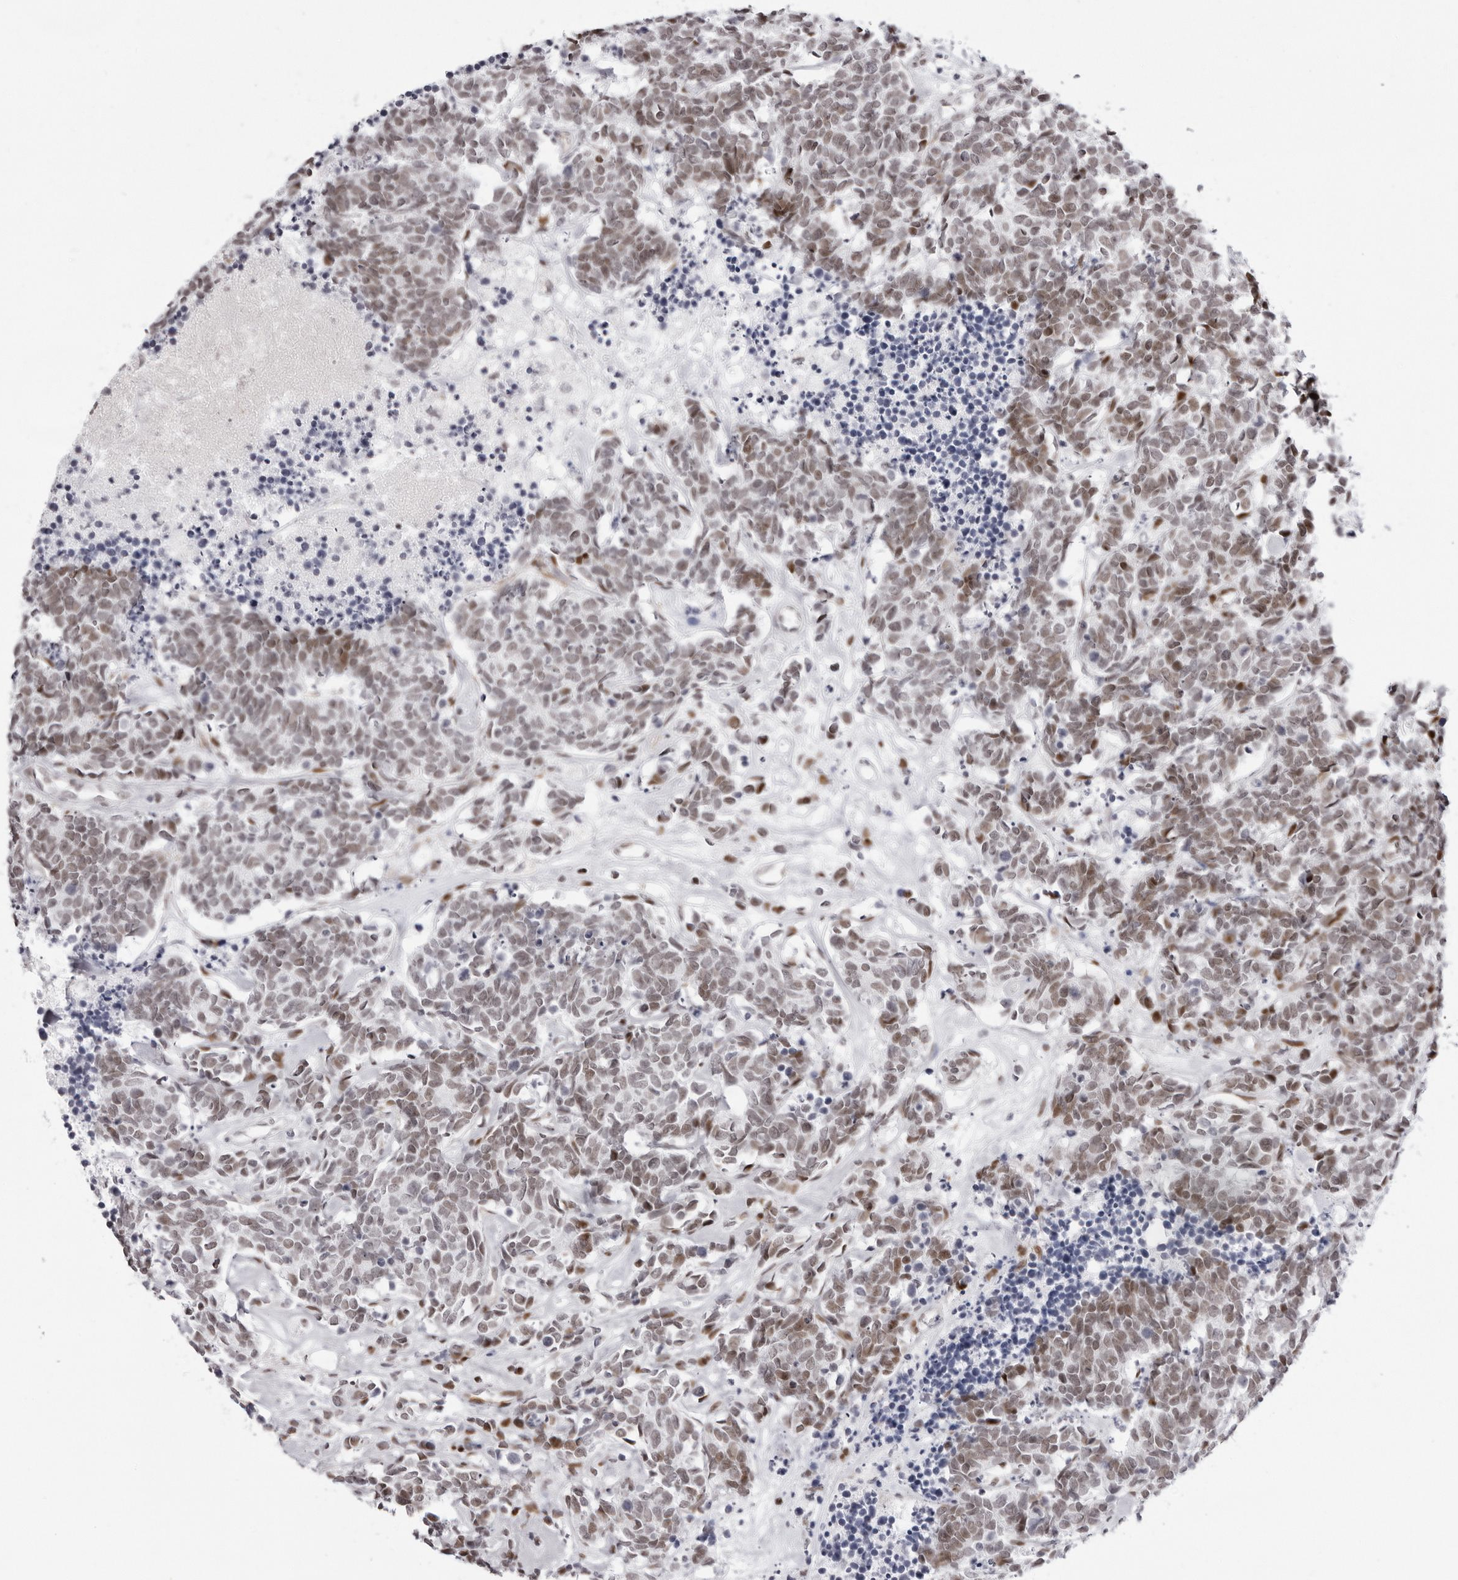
{"staining": {"intensity": "weak", "quantity": ">75%", "location": "nuclear"}, "tissue": "carcinoid", "cell_type": "Tumor cells", "image_type": "cancer", "snomed": [{"axis": "morphology", "description": "Carcinoma, NOS"}, {"axis": "morphology", "description": "Carcinoid, malignant, NOS"}, {"axis": "topography", "description": "Urinary bladder"}], "caption": "Approximately >75% of tumor cells in human carcinoid (malignant) display weak nuclear protein expression as visualized by brown immunohistochemical staining.", "gene": "NTPCR", "patient": {"sex": "male", "age": 57}}